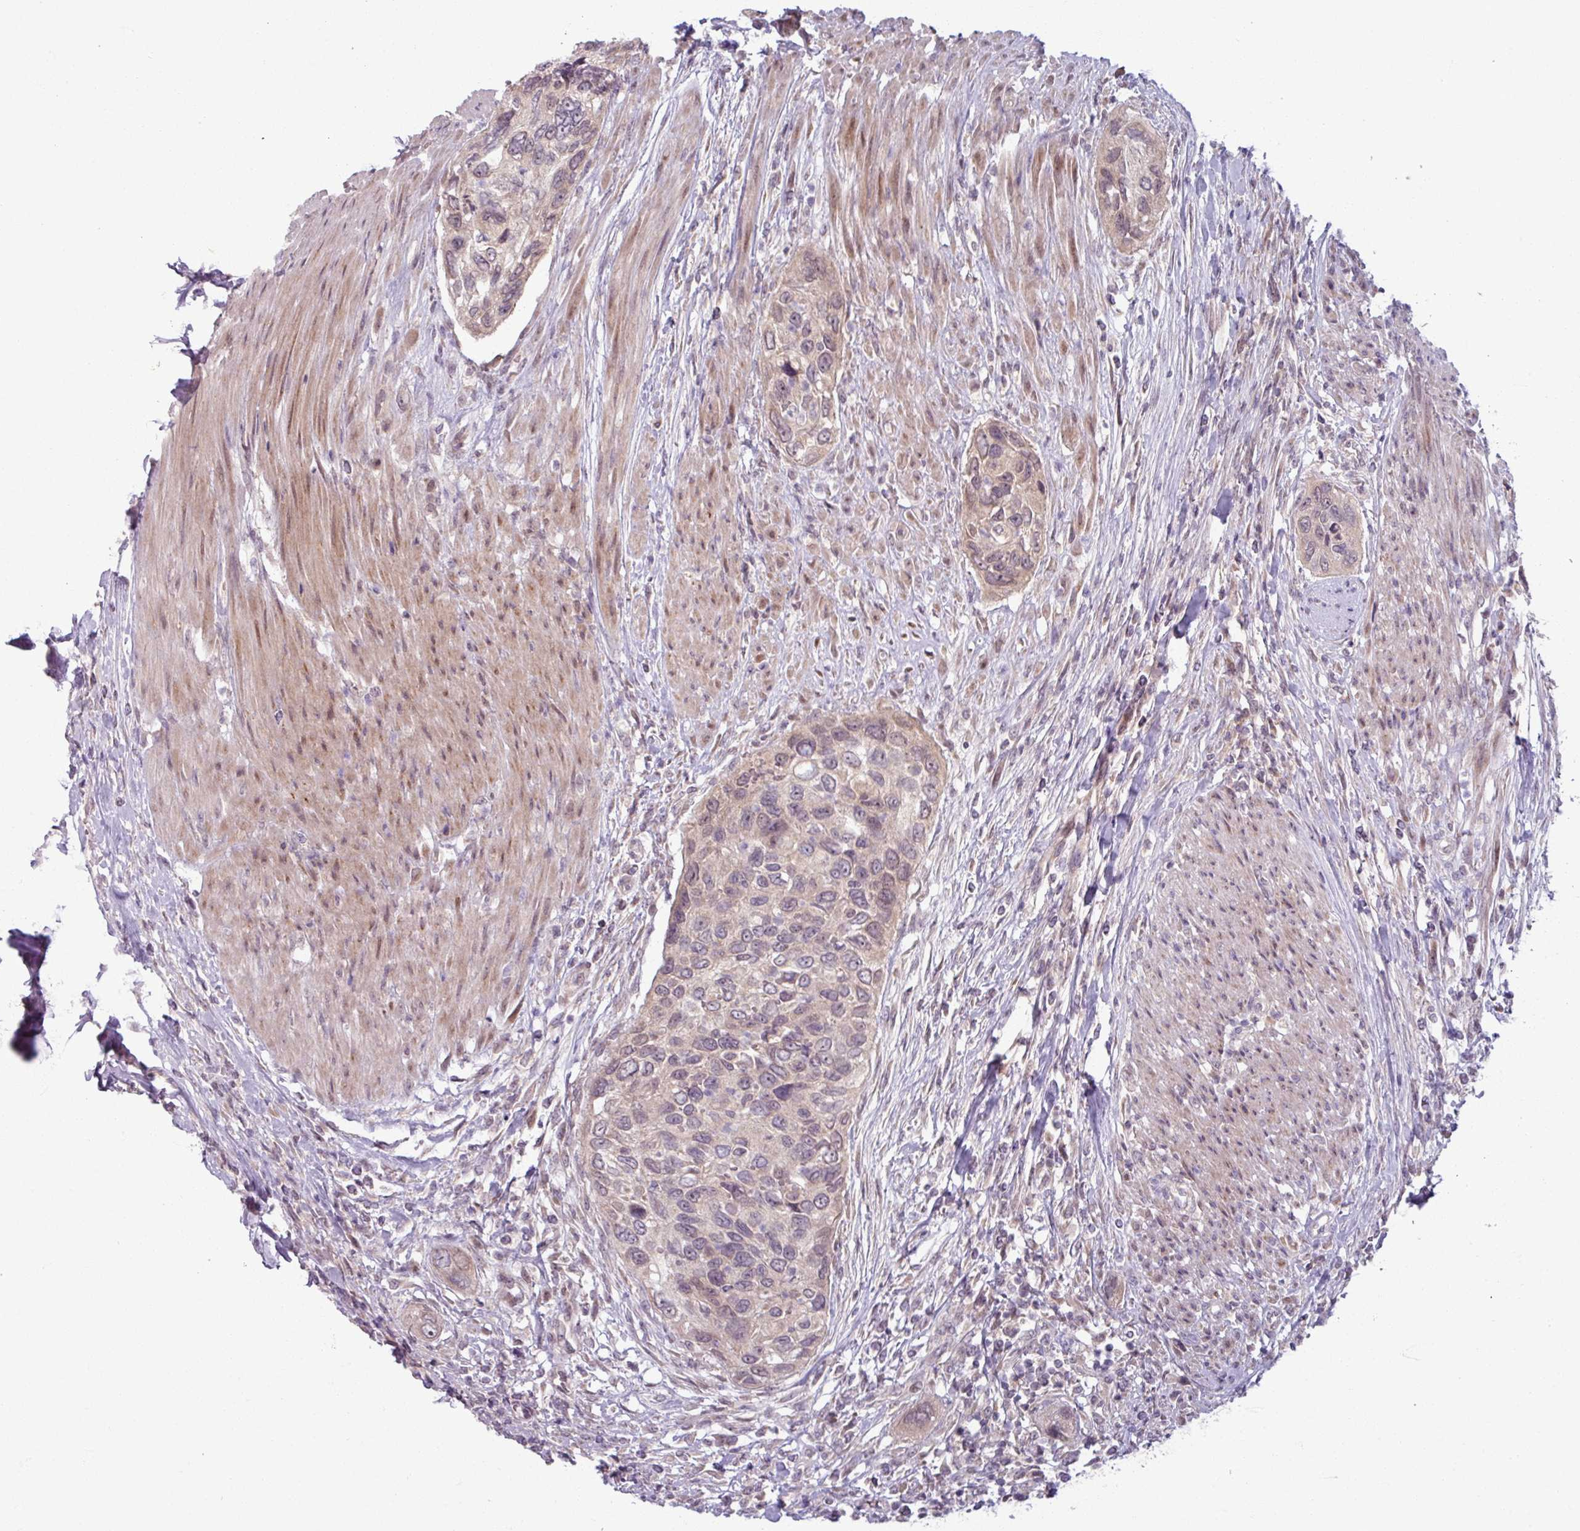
{"staining": {"intensity": "weak", "quantity": "<25%", "location": "nuclear"}, "tissue": "urothelial cancer", "cell_type": "Tumor cells", "image_type": "cancer", "snomed": [{"axis": "morphology", "description": "Urothelial carcinoma, High grade"}, {"axis": "topography", "description": "Urinary bladder"}], "caption": "Protein analysis of urothelial cancer reveals no significant expression in tumor cells.", "gene": "OGFOD3", "patient": {"sex": "female", "age": 60}}